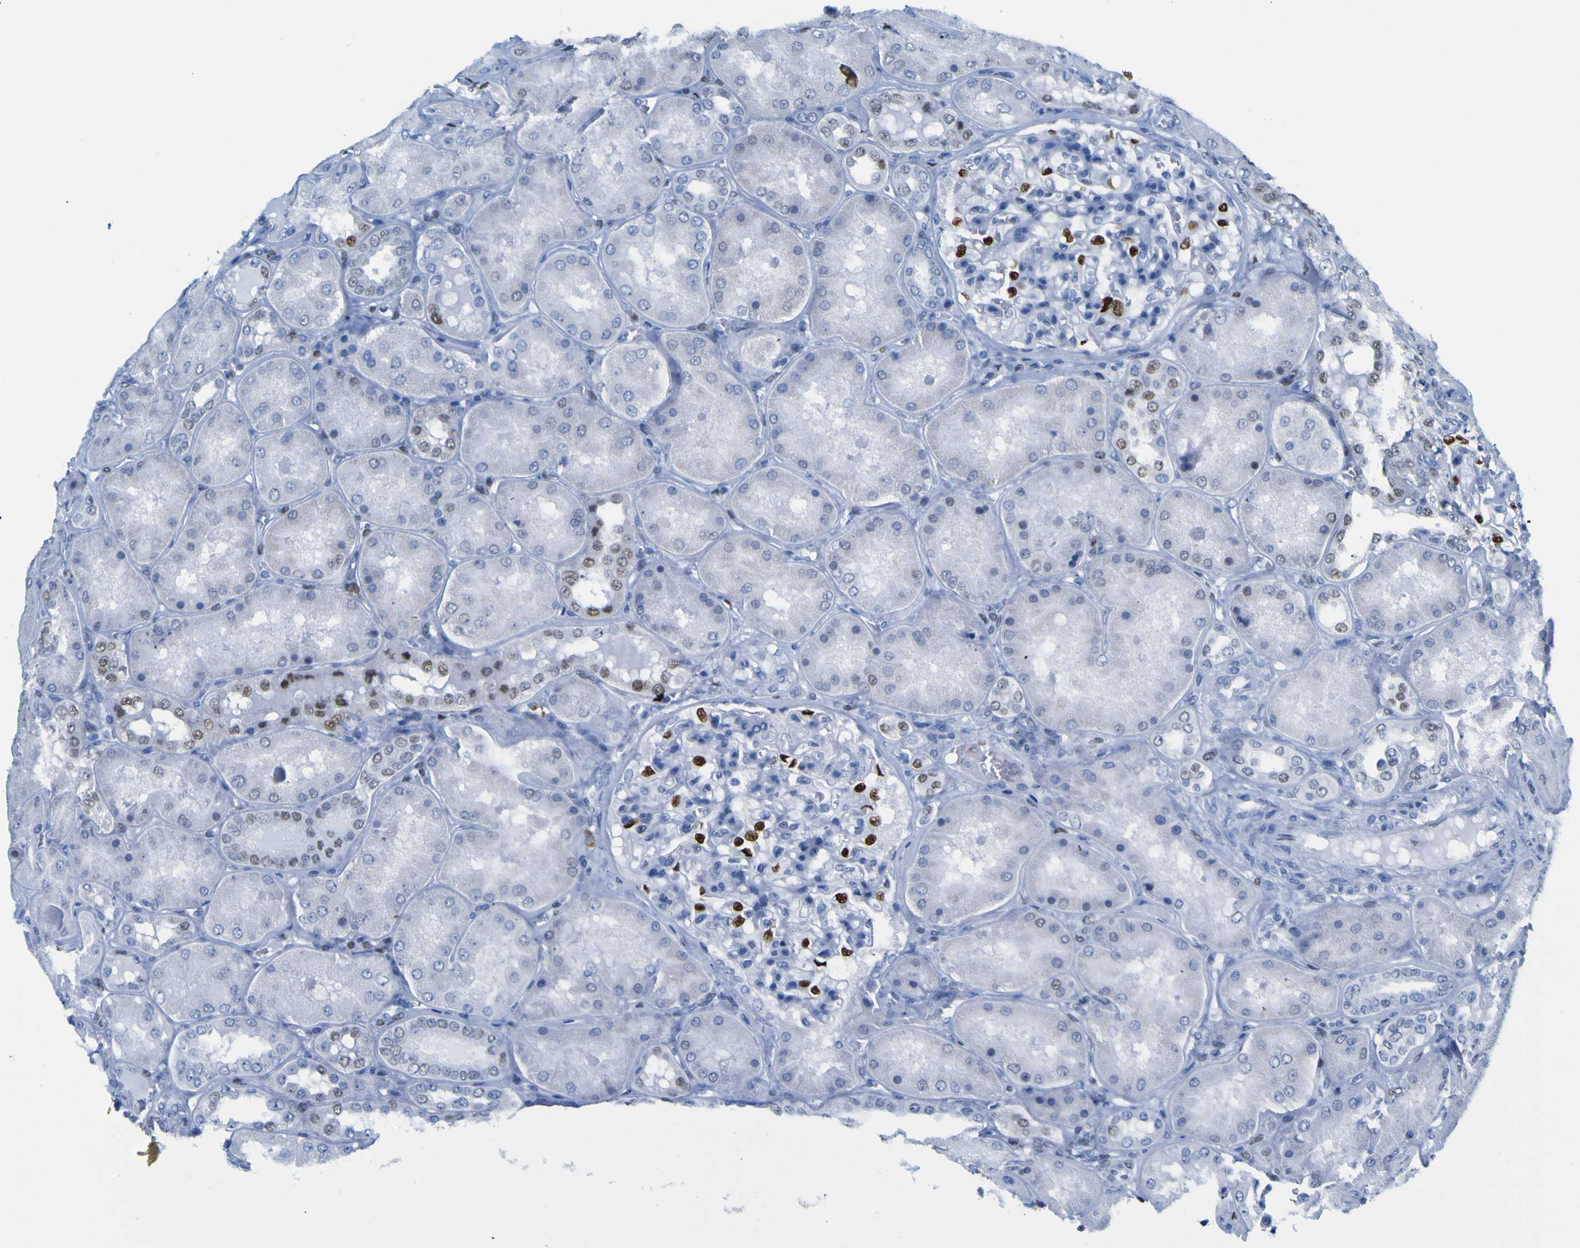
{"staining": {"intensity": "strong", "quantity": "25%-75%", "location": "nuclear"}, "tissue": "kidney", "cell_type": "Cells in glomeruli", "image_type": "normal", "snomed": [{"axis": "morphology", "description": "Normal tissue, NOS"}, {"axis": "topography", "description": "Kidney"}], "caption": "The micrograph displays a brown stain indicating the presence of a protein in the nuclear of cells in glomeruli in kidney.", "gene": "DACH1", "patient": {"sex": "female", "age": 56}}